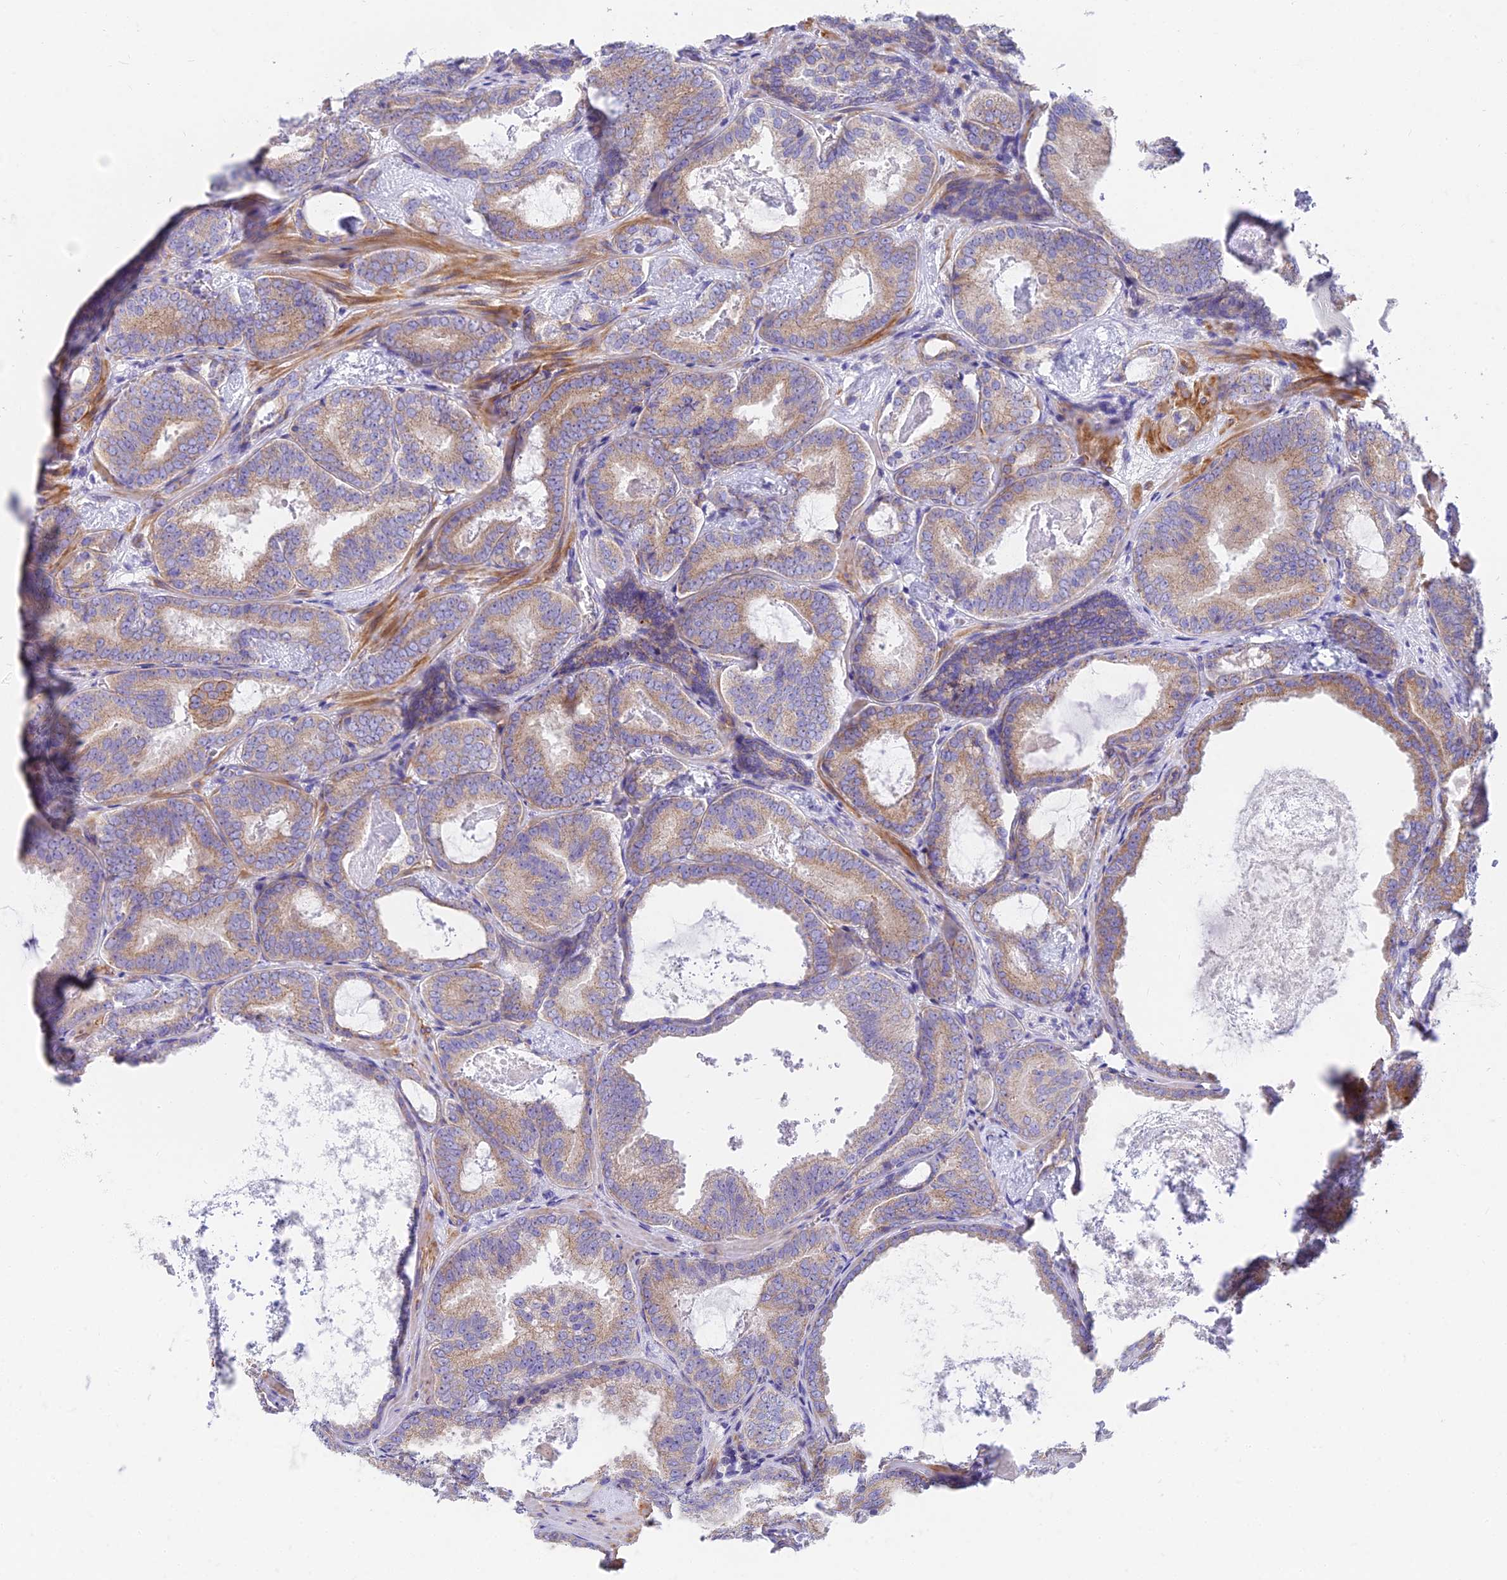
{"staining": {"intensity": "weak", "quantity": "25%-75%", "location": "cytoplasmic/membranous"}, "tissue": "prostate cancer", "cell_type": "Tumor cells", "image_type": "cancer", "snomed": [{"axis": "morphology", "description": "Adenocarcinoma, Low grade"}, {"axis": "topography", "description": "Prostate"}], "caption": "Weak cytoplasmic/membranous expression is appreciated in approximately 25%-75% of tumor cells in prostate cancer (adenocarcinoma (low-grade)).", "gene": "MVB12A", "patient": {"sex": "male", "age": 60}}